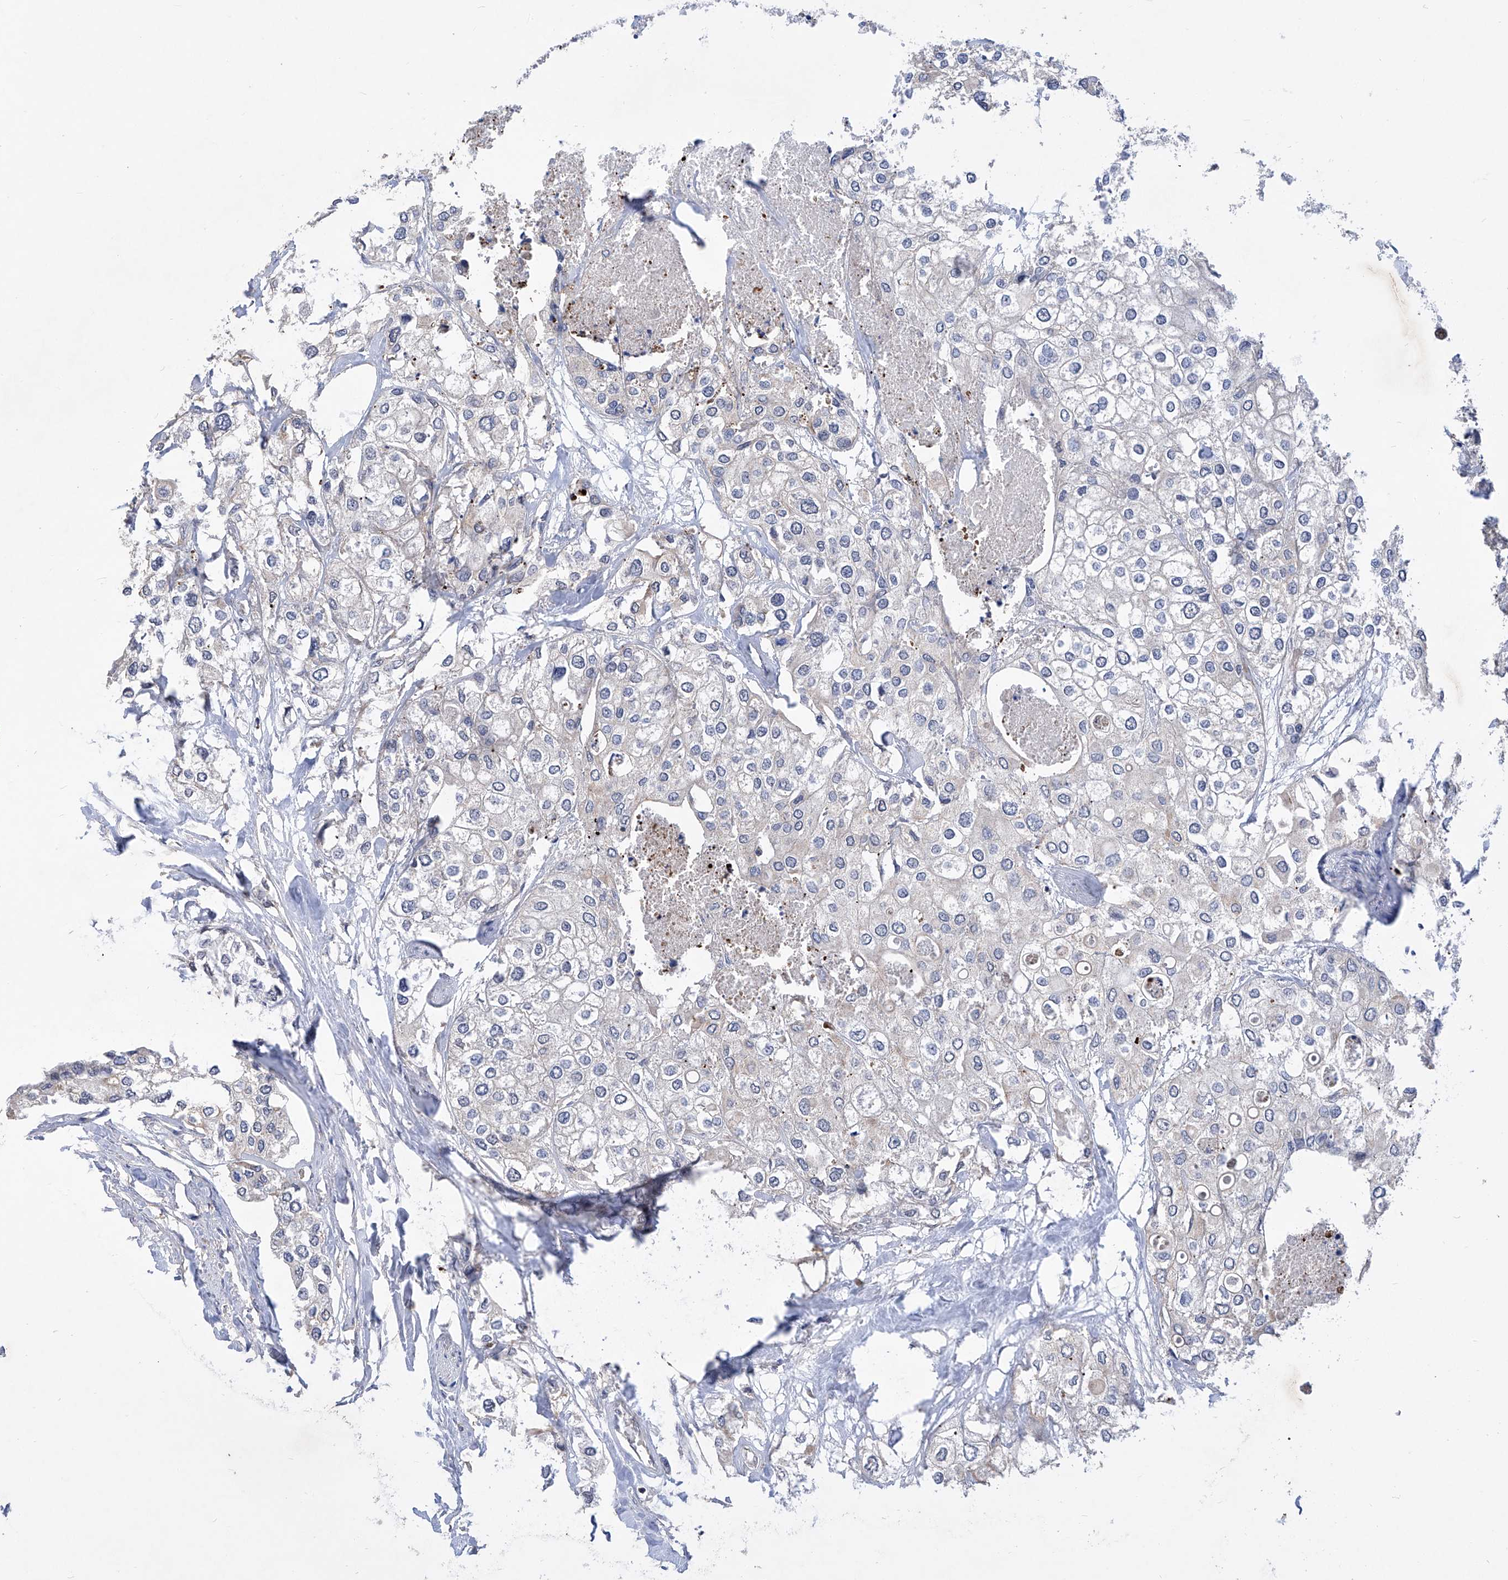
{"staining": {"intensity": "negative", "quantity": "none", "location": "none"}, "tissue": "urothelial cancer", "cell_type": "Tumor cells", "image_type": "cancer", "snomed": [{"axis": "morphology", "description": "Urothelial carcinoma, High grade"}, {"axis": "topography", "description": "Urinary bladder"}], "caption": "Tumor cells show no significant staining in urothelial carcinoma (high-grade).", "gene": "KIFC2", "patient": {"sex": "male", "age": 64}}